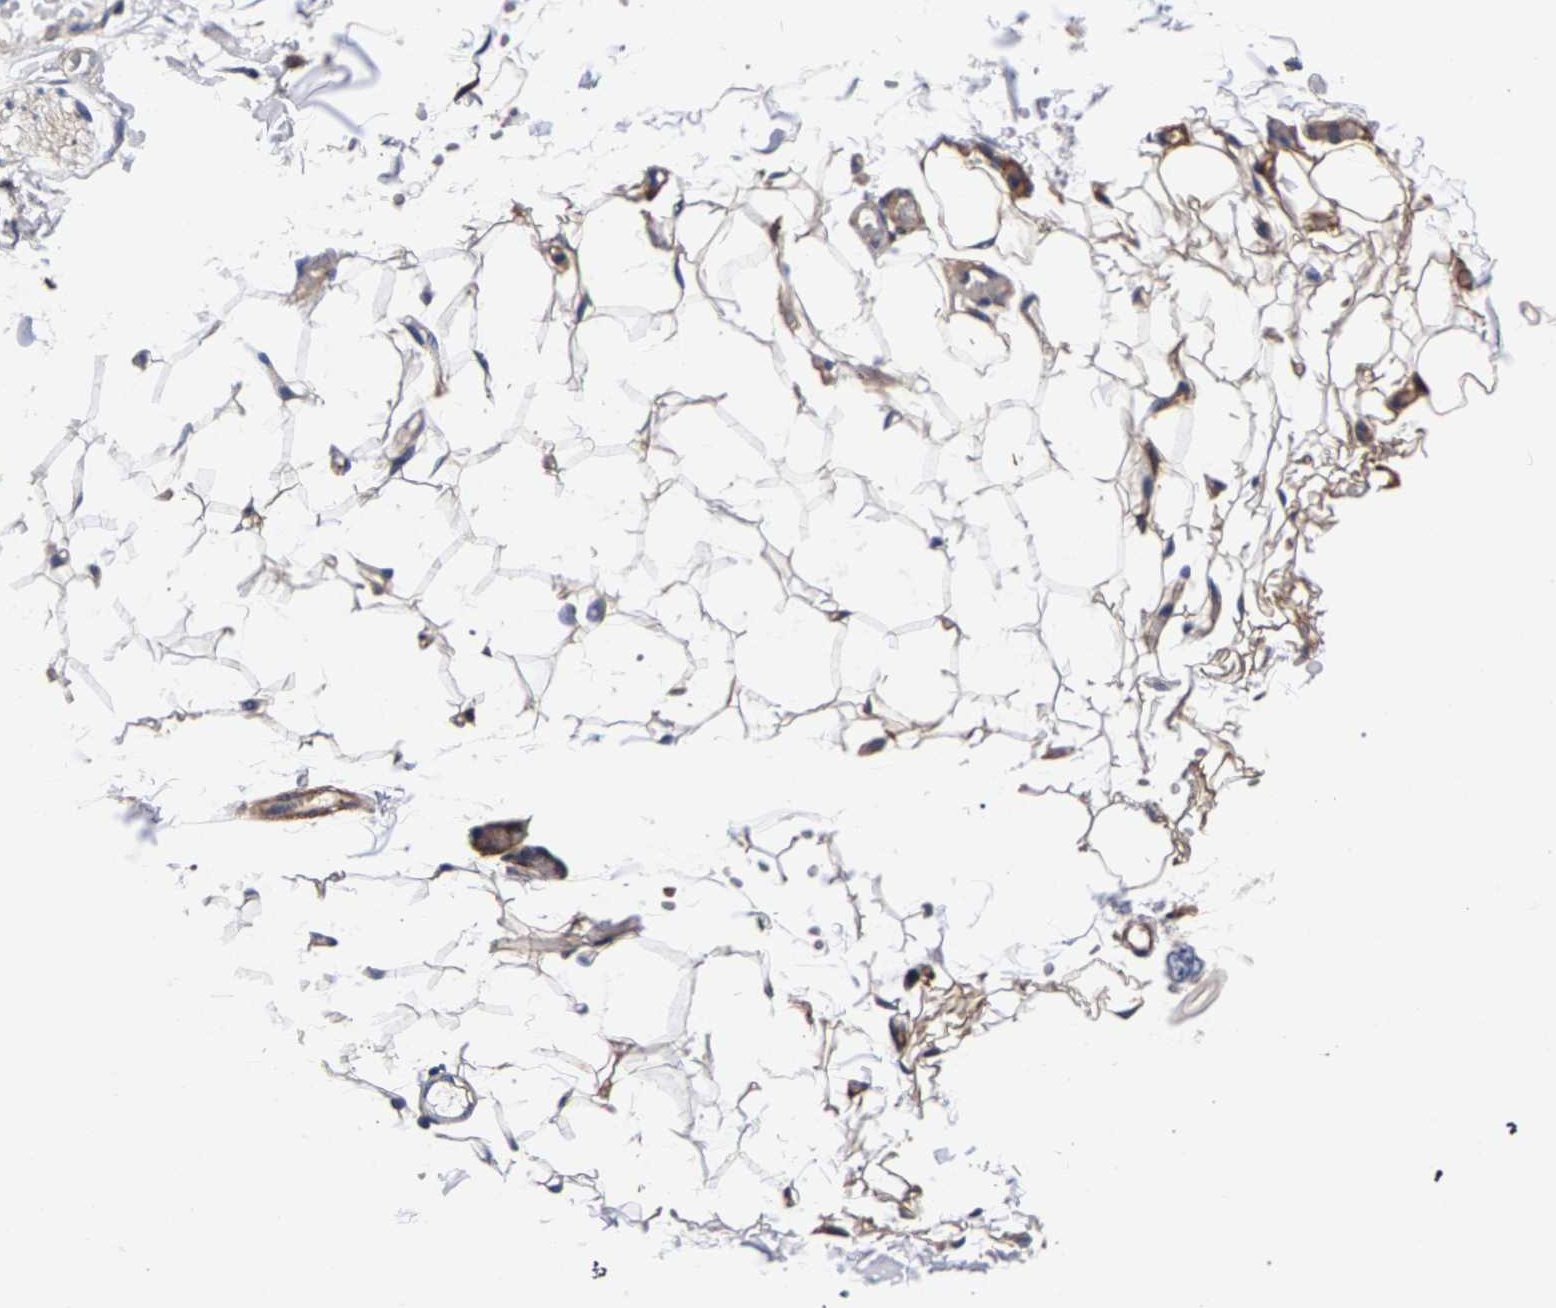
{"staining": {"intensity": "weak", "quantity": ">75%", "location": "cytoplasmic/membranous"}, "tissue": "adipose tissue", "cell_type": "Adipocytes", "image_type": "normal", "snomed": [{"axis": "morphology", "description": "Normal tissue, NOS"}, {"axis": "topography", "description": "Adipose tissue"}, {"axis": "topography", "description": "Vascular tissue"}, {"axis": "topography", "description": "Peripheral nerve tissue"}], "caption": "An immunohistochemistry (IHC) image of normal tissue is shown. Protein staining in brown highlights weak cytoplasmic/membranous positivity in adipose tissue within adipocytes. (IHC, brightfield microscopy, high magnification).", "gene": "MARCHF7", "patient": {"sex": "male", "age": 25}}